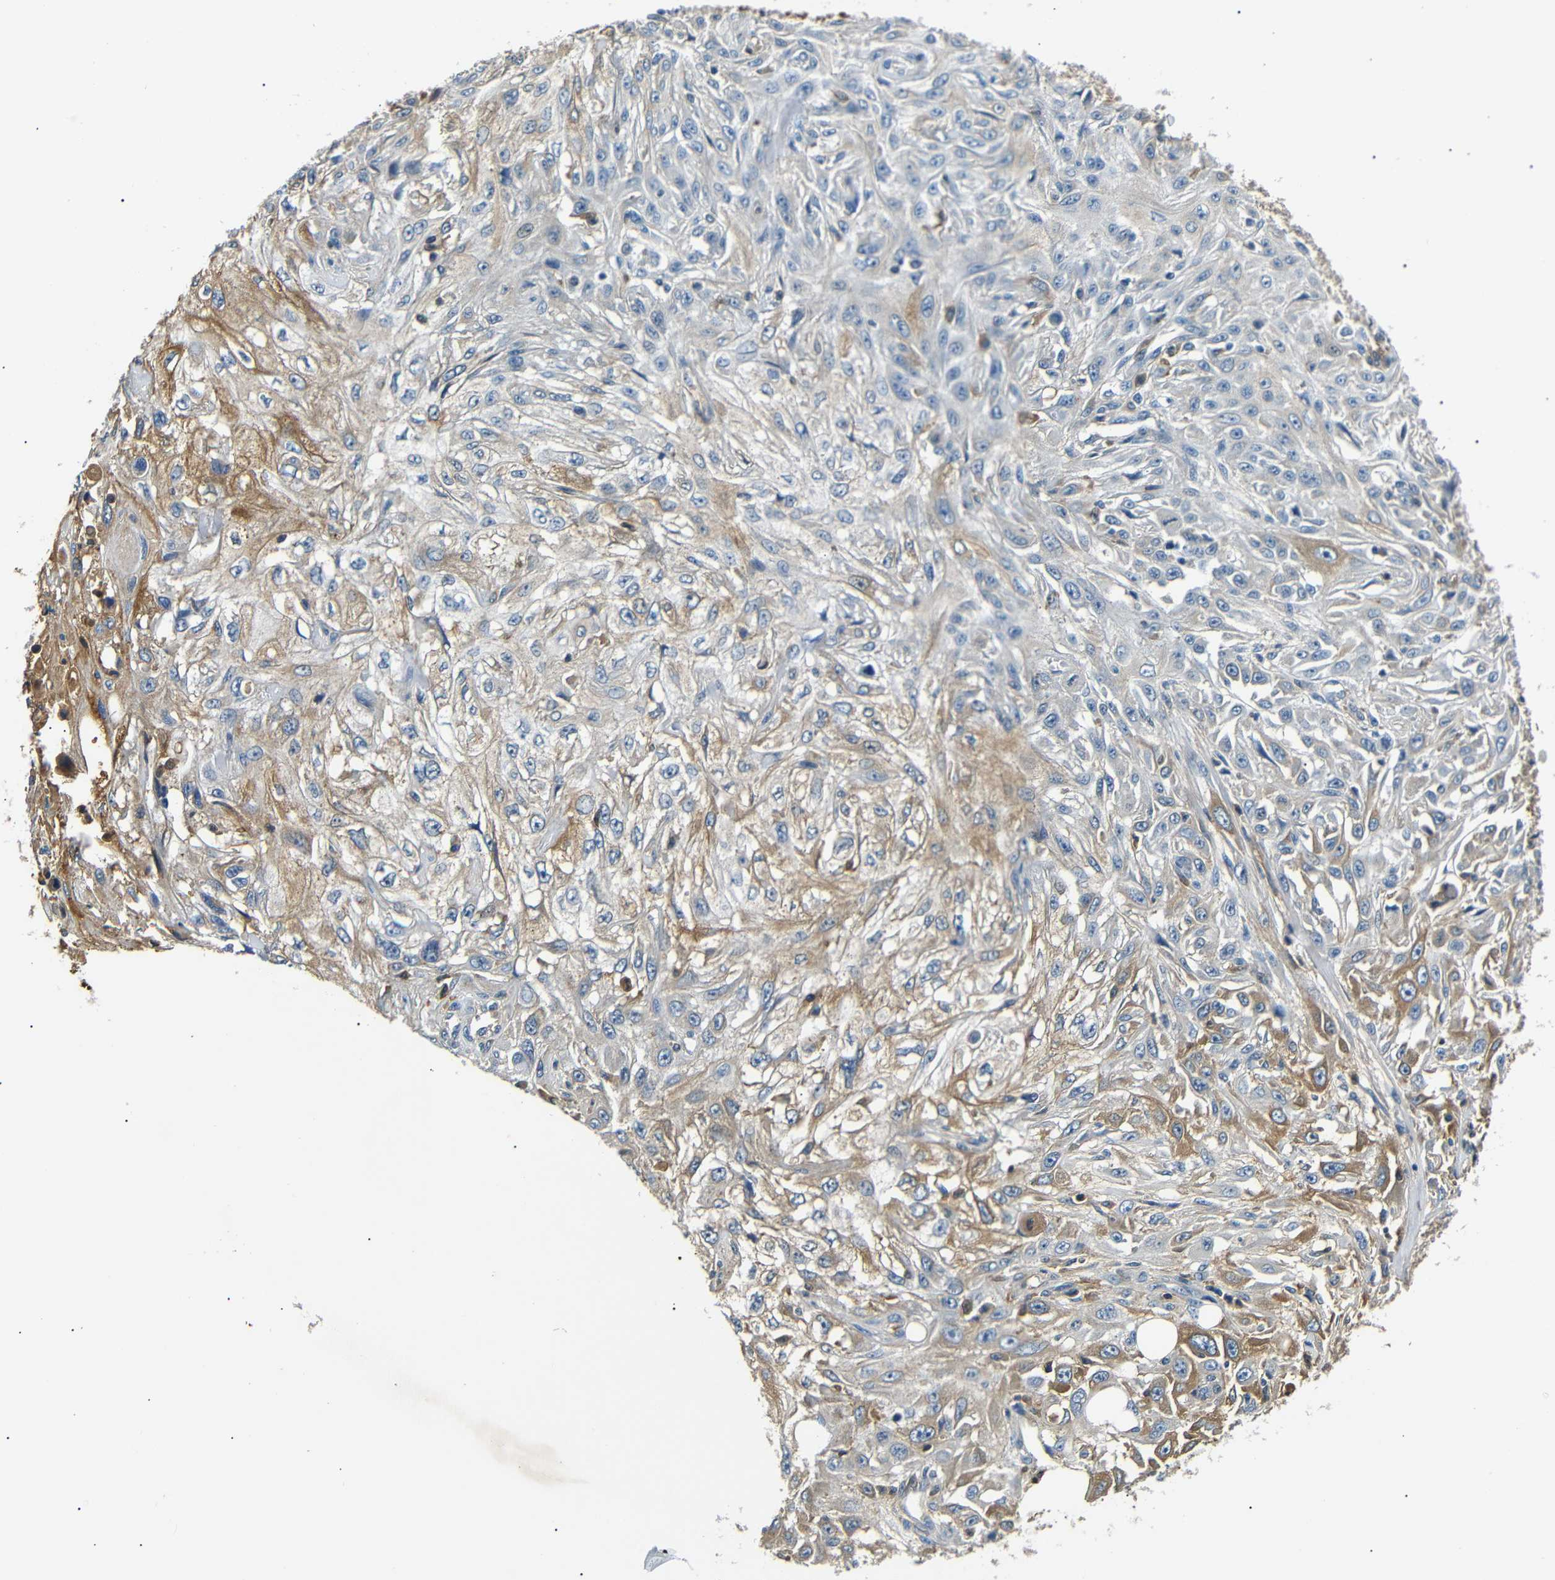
{"staining": {"intensity": "moderate", "quantity": "<25%", "location": "cytoplasmic/membranous"}, "tissue": "skin cancer", "cell_type": "Tumor cells", "image_type": "cancer", "snomed": [{"axis": "morphology", "description": "Squamous cell carcinoma, NOS"}, {"axis": "topography", "description": "Skin"}], "caption": "Squamous cell carcinoma (skin) stained with immunohistochemistry (IHC) shows moderate cytoplasmic/membranous expression in approximately <25% of tumor cells.", "gene": "LHCGR", "patient": {"sex": "male", "age": 75}}